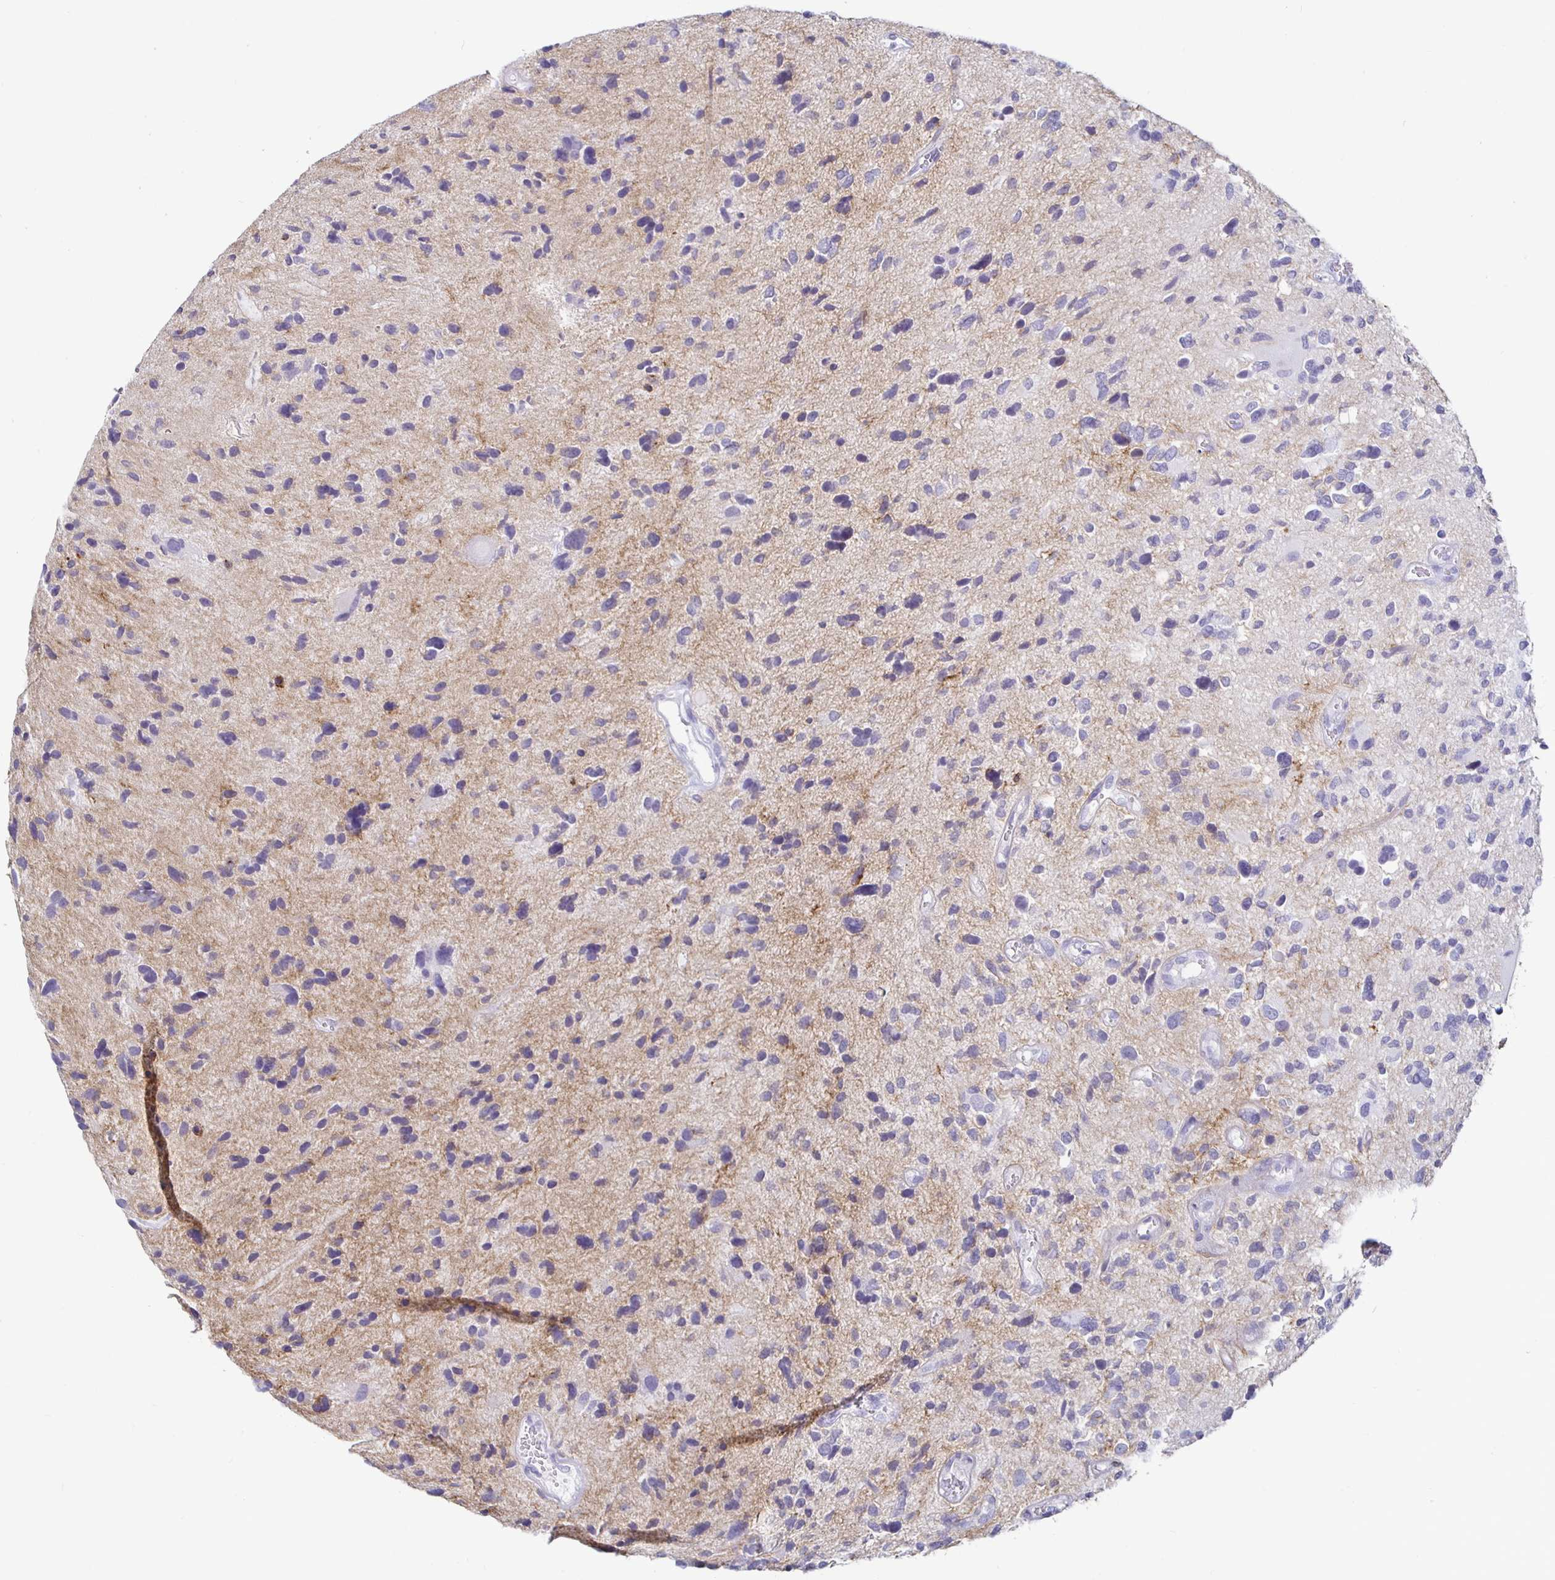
{"staining": {"intensity": "negative", "quantity": "none", "location": "none"}, "tissue": "glioma", "cell_type": "Tumor cells", "image_type": "cancer", "snomed": [{"axis": "morphology", "description": "Glioma, malignant, High grade"}, {"axis": "topography", "description": "Brain"}], "caption": "Protein analysis of glioma shows no significant staining in tumor cells.", "gene": "SIRPA", "patient": {"sex": "female", "age": 11}}